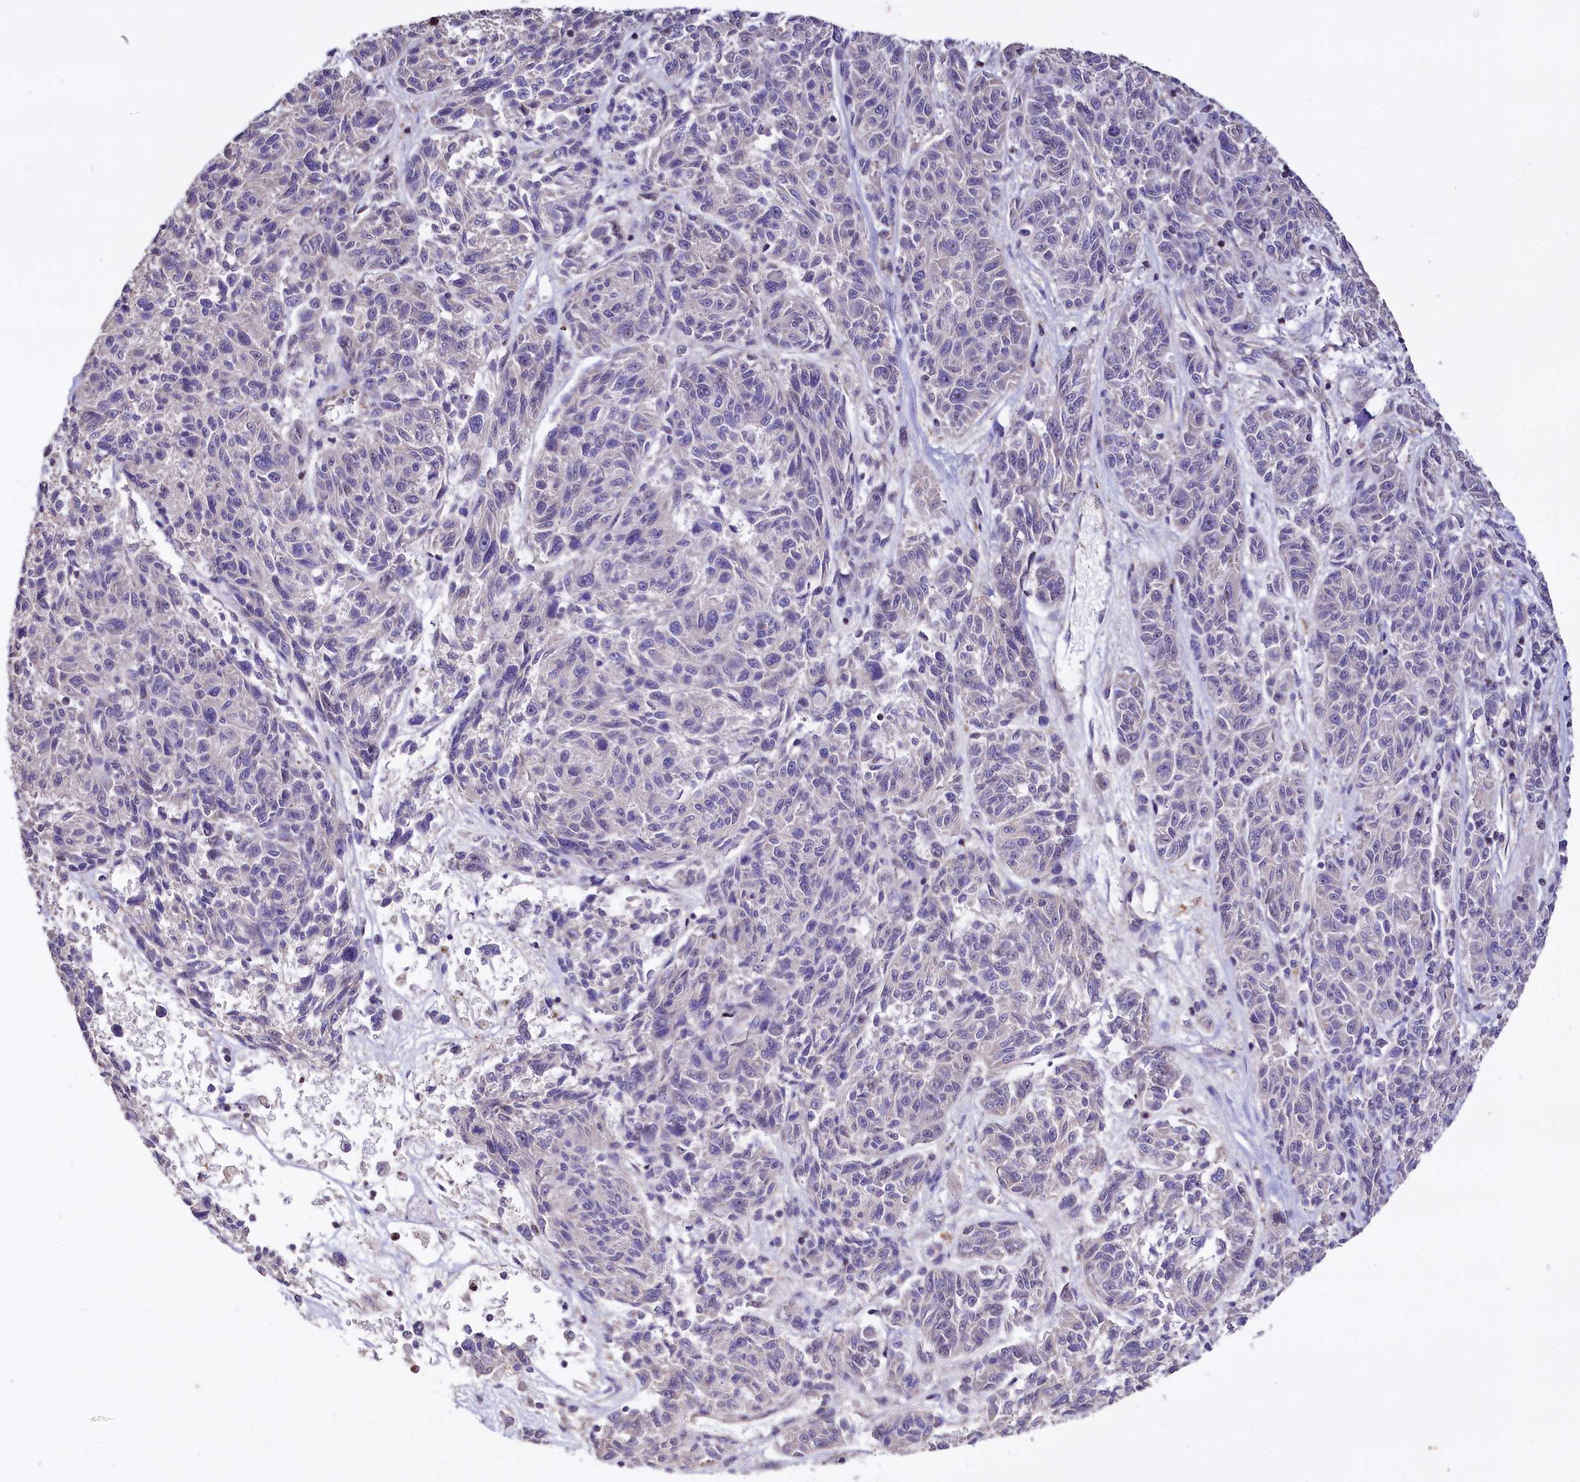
{"staining": {"intensity": "negative", "quantity": "none", "location": "none"}, "tissue": "melanoma", "cell_type": "Tumor cells", "image_type": "cancer", "snomed": [{"axis": "morphology", "description": "Malignant melanoma, NOS"}, {"axis": "topography", "description": "Skin"}], "caption": "A micrograph of melanoma stained for a protein exhibits no brown staining in tumor cells. Nuclei are stained in blue.", "gene": "RPUSD3", "patient": {"sex": "male", "age": 53}}